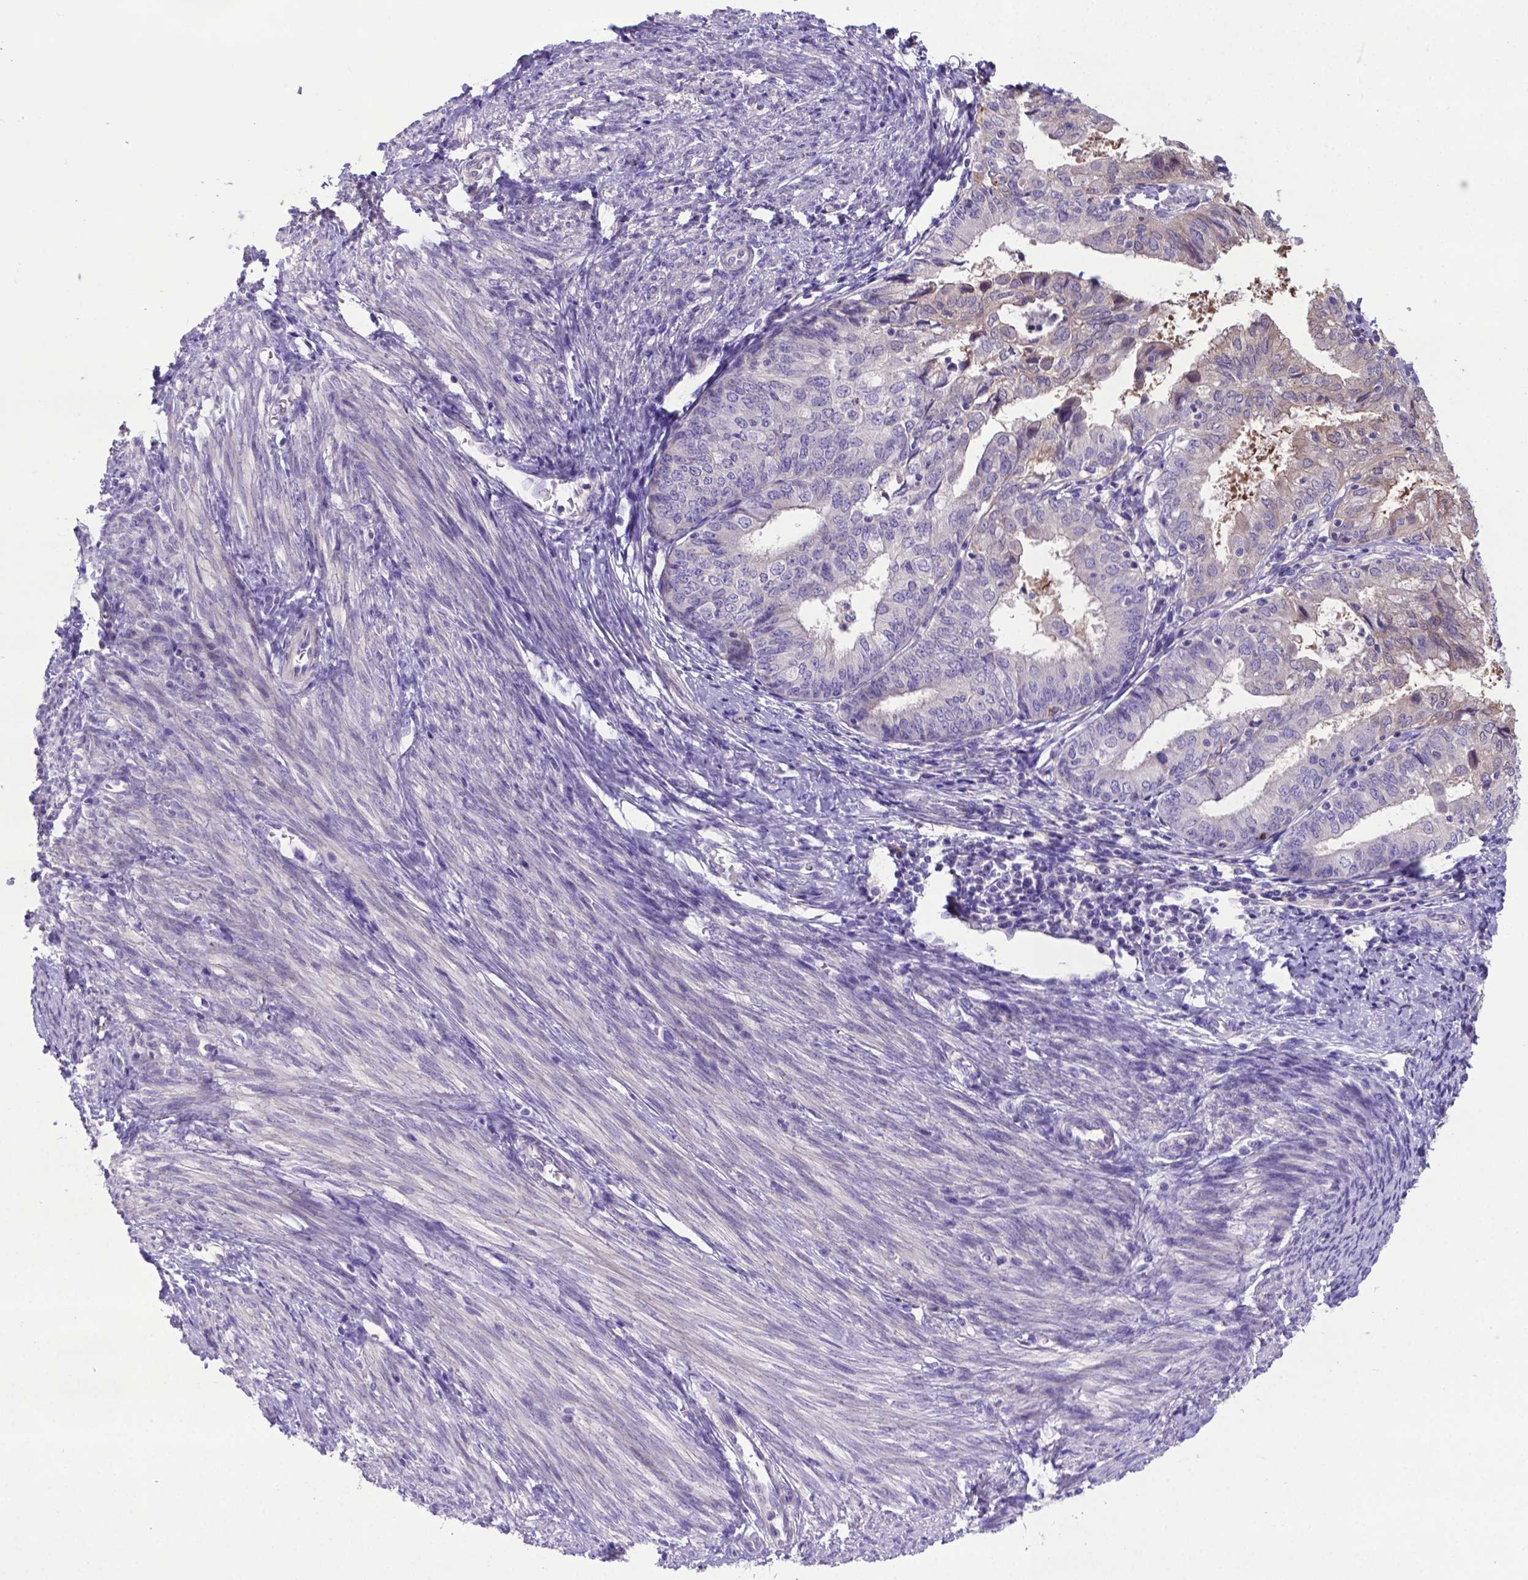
{"staining": {"intensity": "negative", "quantity": "none", "location": "none"}, "tissue": "endometrial cancer", "cell_type": "Tumor cells", "image_type": "cancer", "snomed": [{"axis": "morphology", "description": "Adenocarcinoma, NOS"}, {"axis": "topography", "description": "Endometrium"}], "caption": "Tumor cells show no significant protein expression in endometrial adenocarcinoma.", "gene": "ADRA2B", "patient": {"sex": "female", "age": 68}}